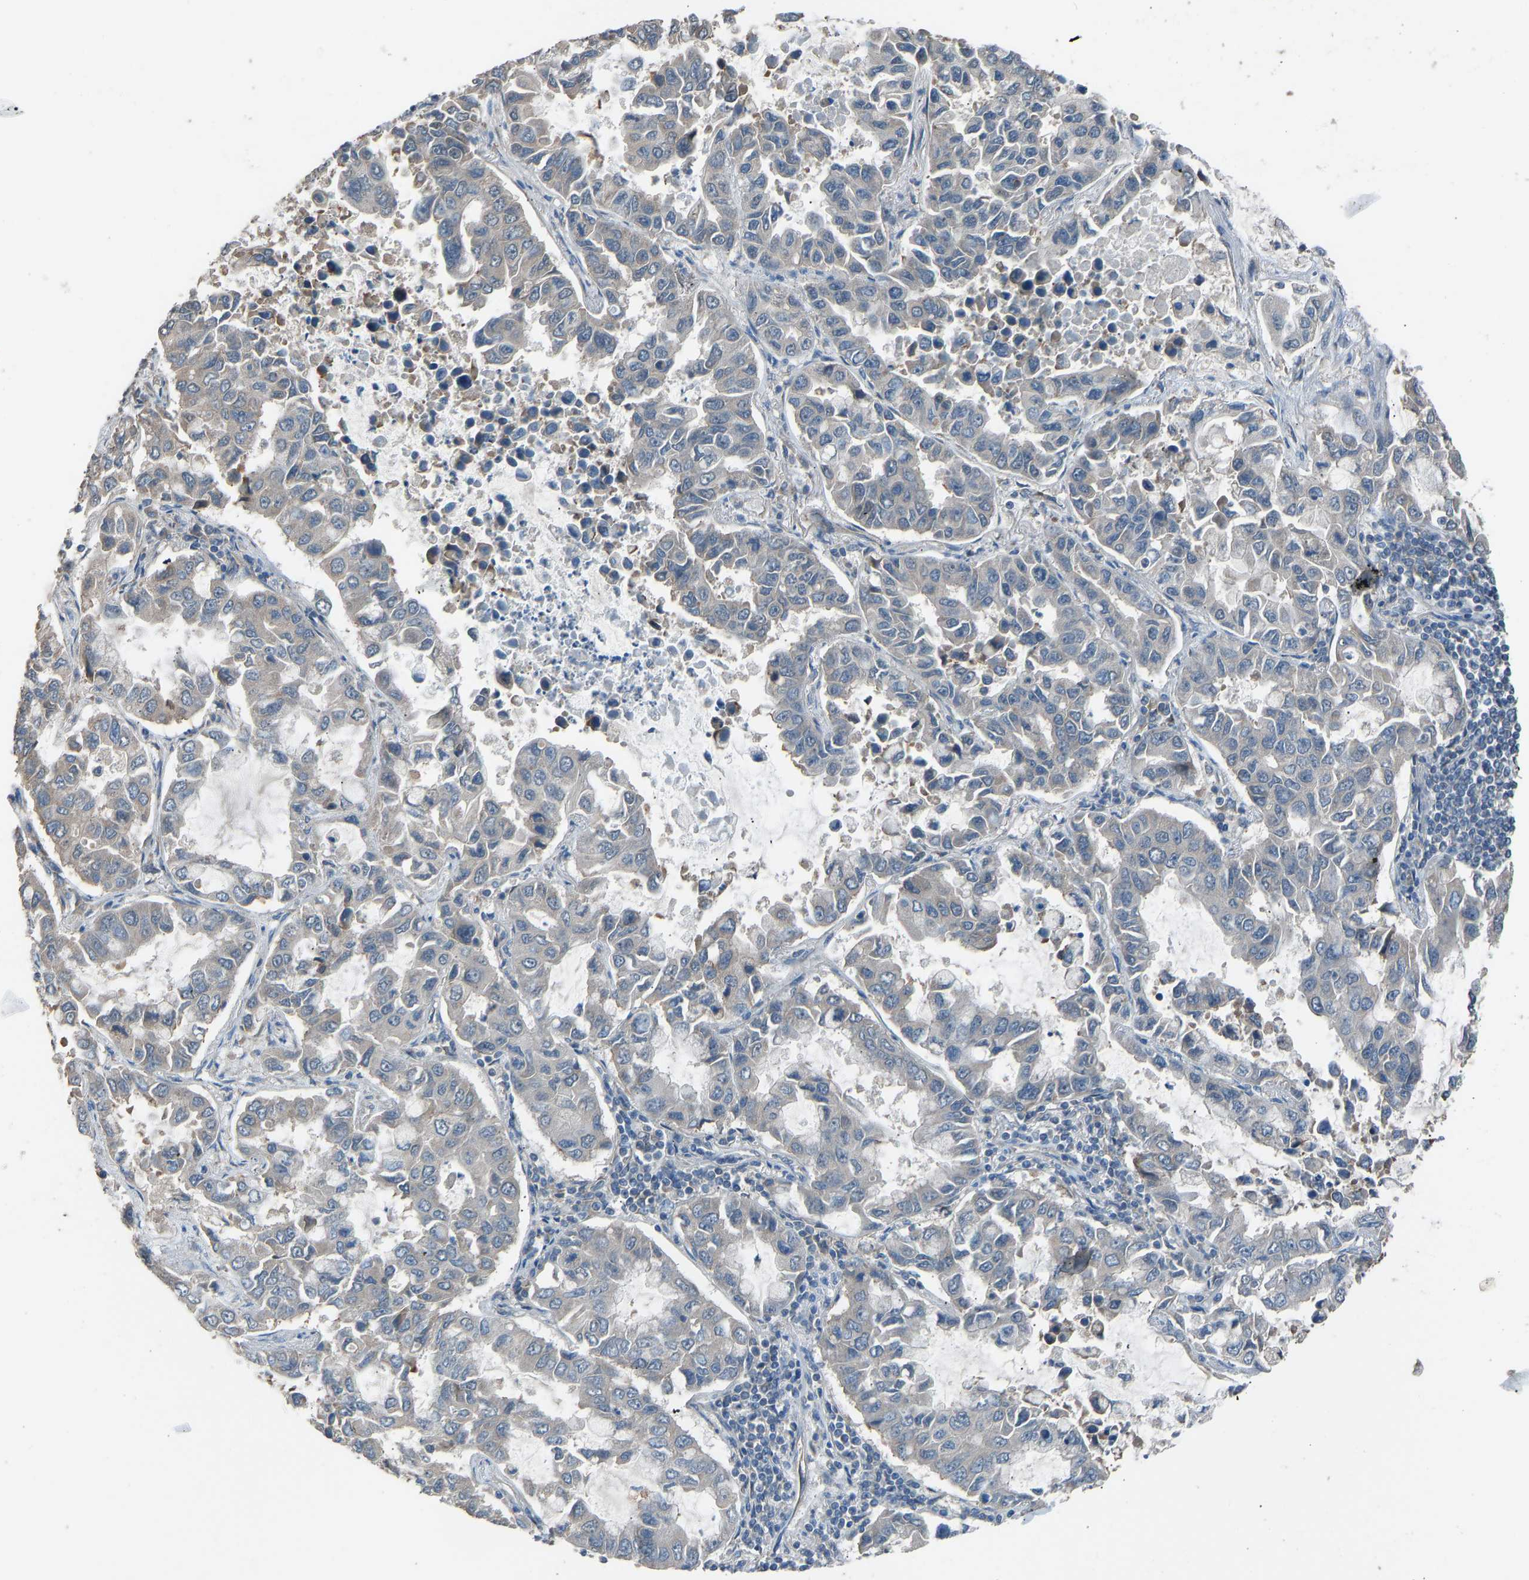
{"staining": {"intensity": "negative", "quantity": "none", "location": "none"}, "tissue": "lung cancer", "cell_type": "Tumor cells", "image_type": "cancer", "snomed": [{"axis": "morphology", "description": "Adenocarcinoma, NOS"}, {"axis": "topography", "description": "Lung"}], "caption": "DAB (3,3'-diaminobenzidine) immunohistochemical staining of lung cancer demonstrates no significant staining in tumor cells. Nuclei are stained in blue.", "gene": "SLC43A1", "patient": {"sex": "male", "age": 64}}